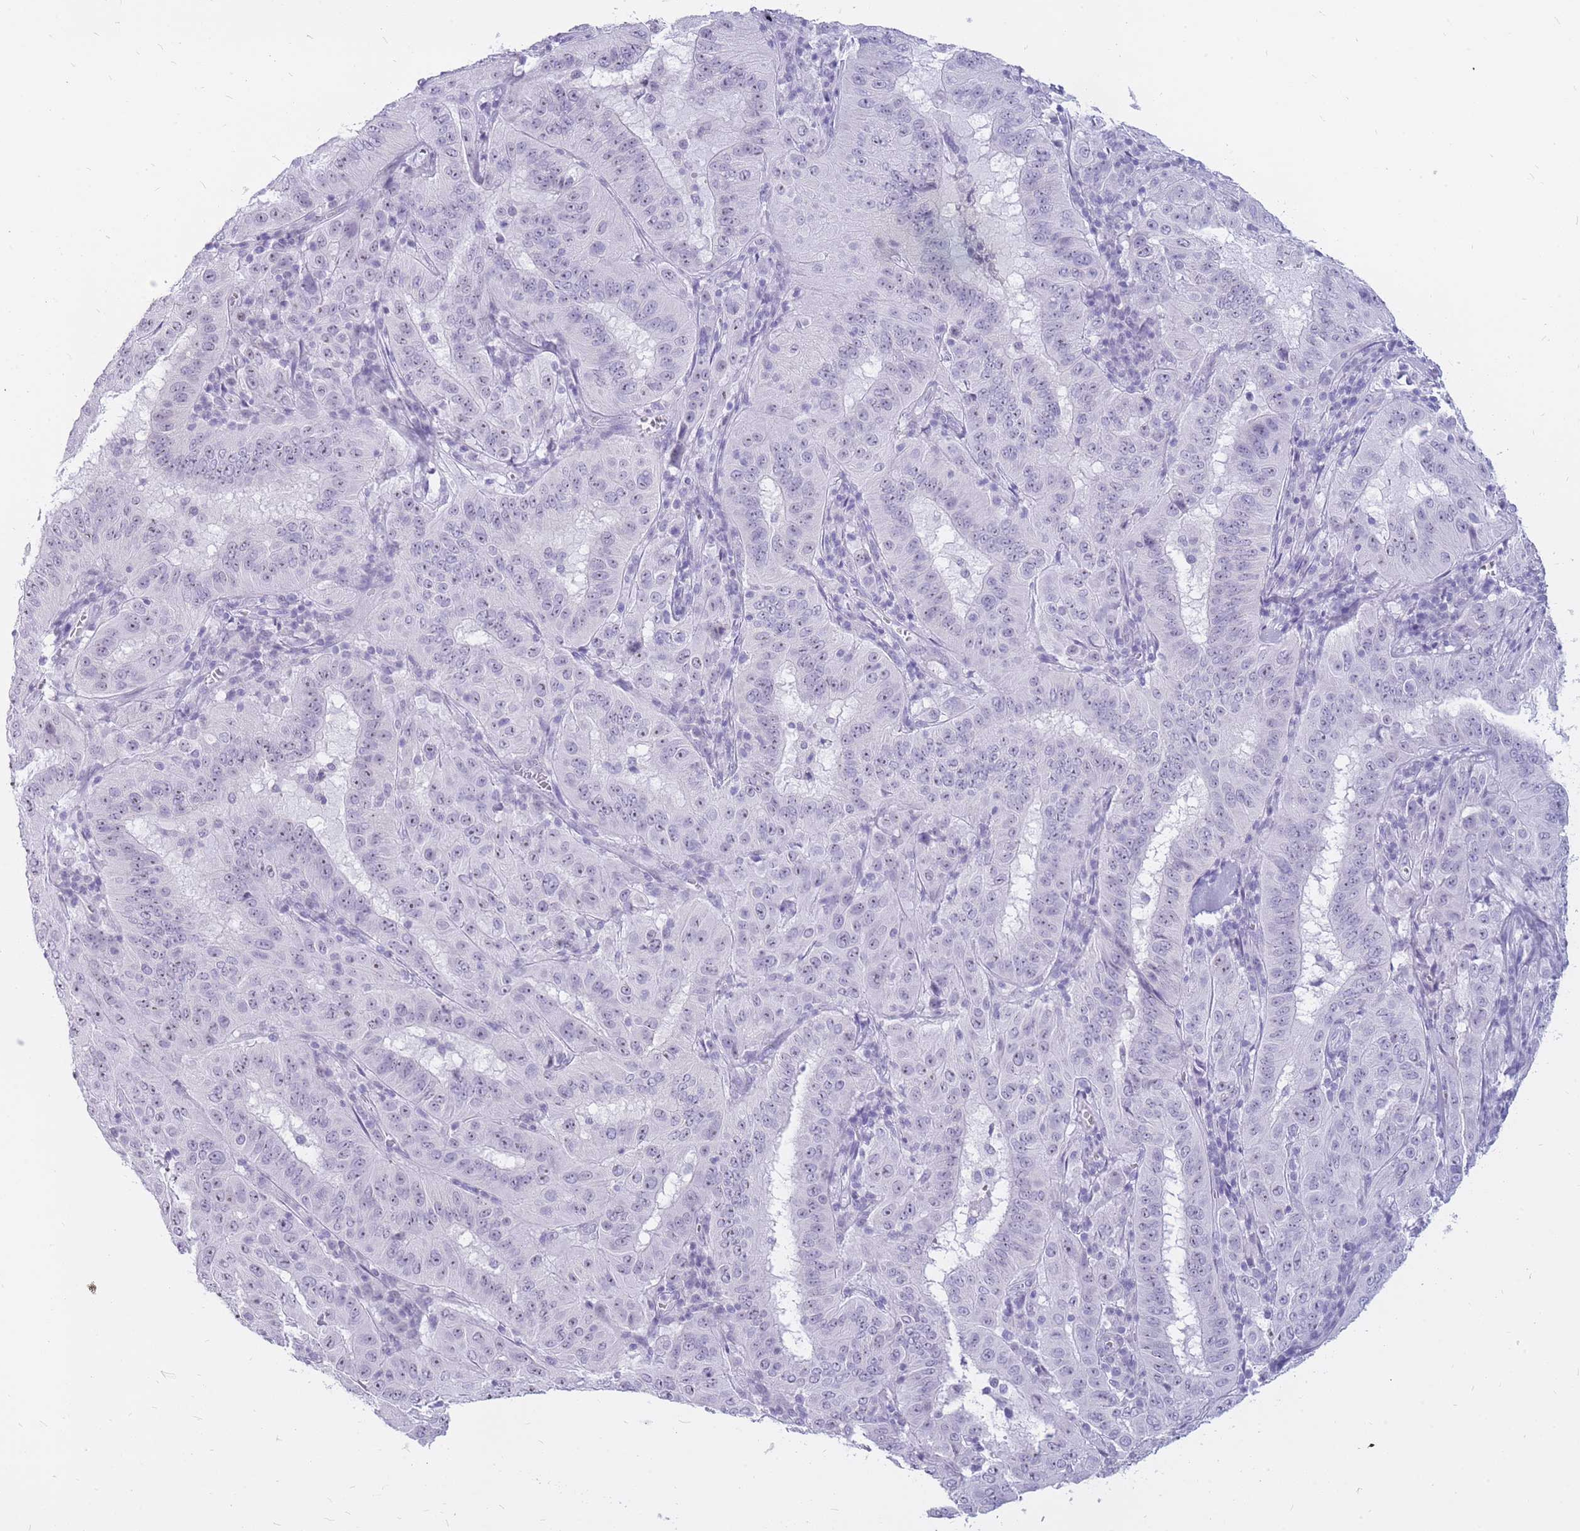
{"staining": {"intensity": "negative", "quantity": "none", "location": "none"}, "tissue": "pancreatic cancer", "cell_type": "Tumor cells", "image_type": "cancer", "snomed": [{"axis": "morphology", "description": "Adenocarcinoma, NOS"}, {"axis": "topography", "description": "Pancreas"}], "caption": "Pancreatic adenocarcinoma was stained to show a protein in brown. There is no significant expression in tumor cells.", "gene": "INS", "patient": {"sex": "male", "age": 63}}